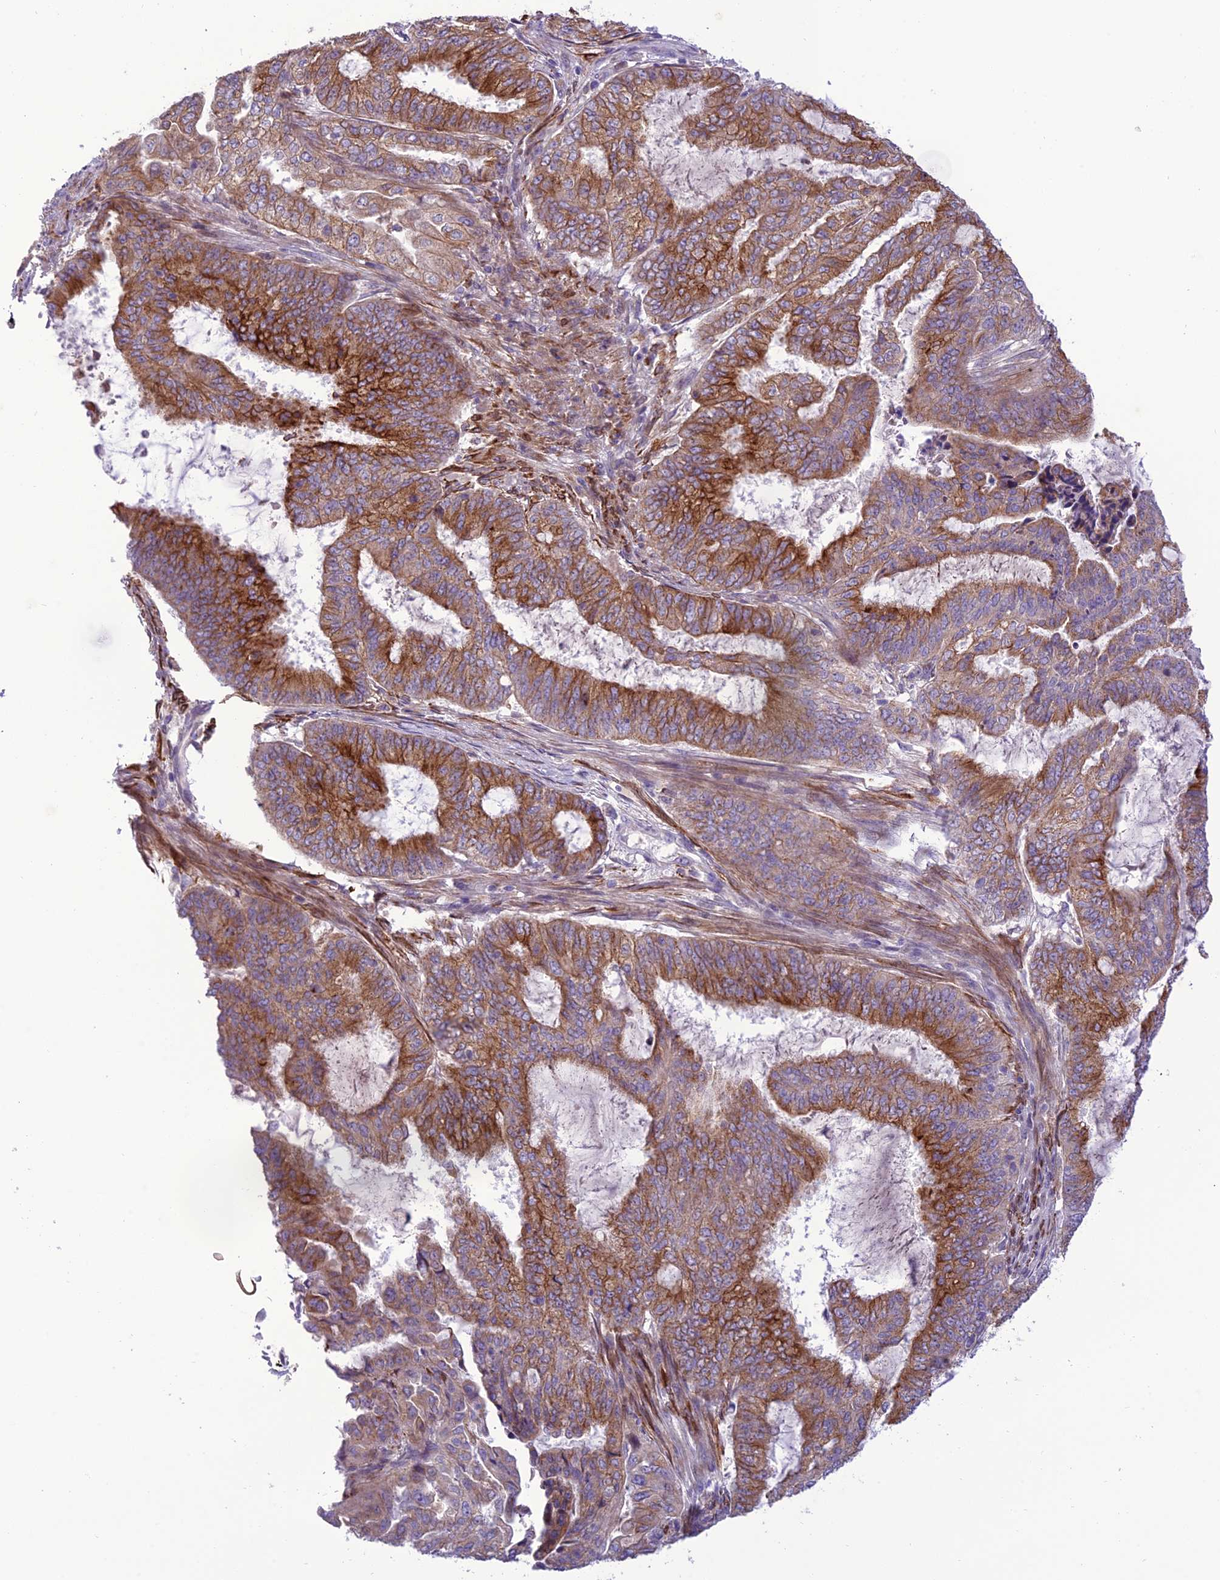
{"staining": {"intensity": "strong", "quantity": "25%-75%", "location": "cytoplasmic/membranous"}, "tissue": "endometrial cancer", "cell_type": "Tumor cells", "image_type": "cancer", "snomed": [{"axis": "morphology", "description": "Adenocarcinoma, NOS"}, {"axis": "topography", "description": "Endometrium"}], "caption": "A brown stain labels strong cytoplasmic/membranous staining of a protein in human endometrial cancer (adenocarcinoma) tumor cells.", "gene": "JMY", "patient": {"sex": "female", "age": 51}}